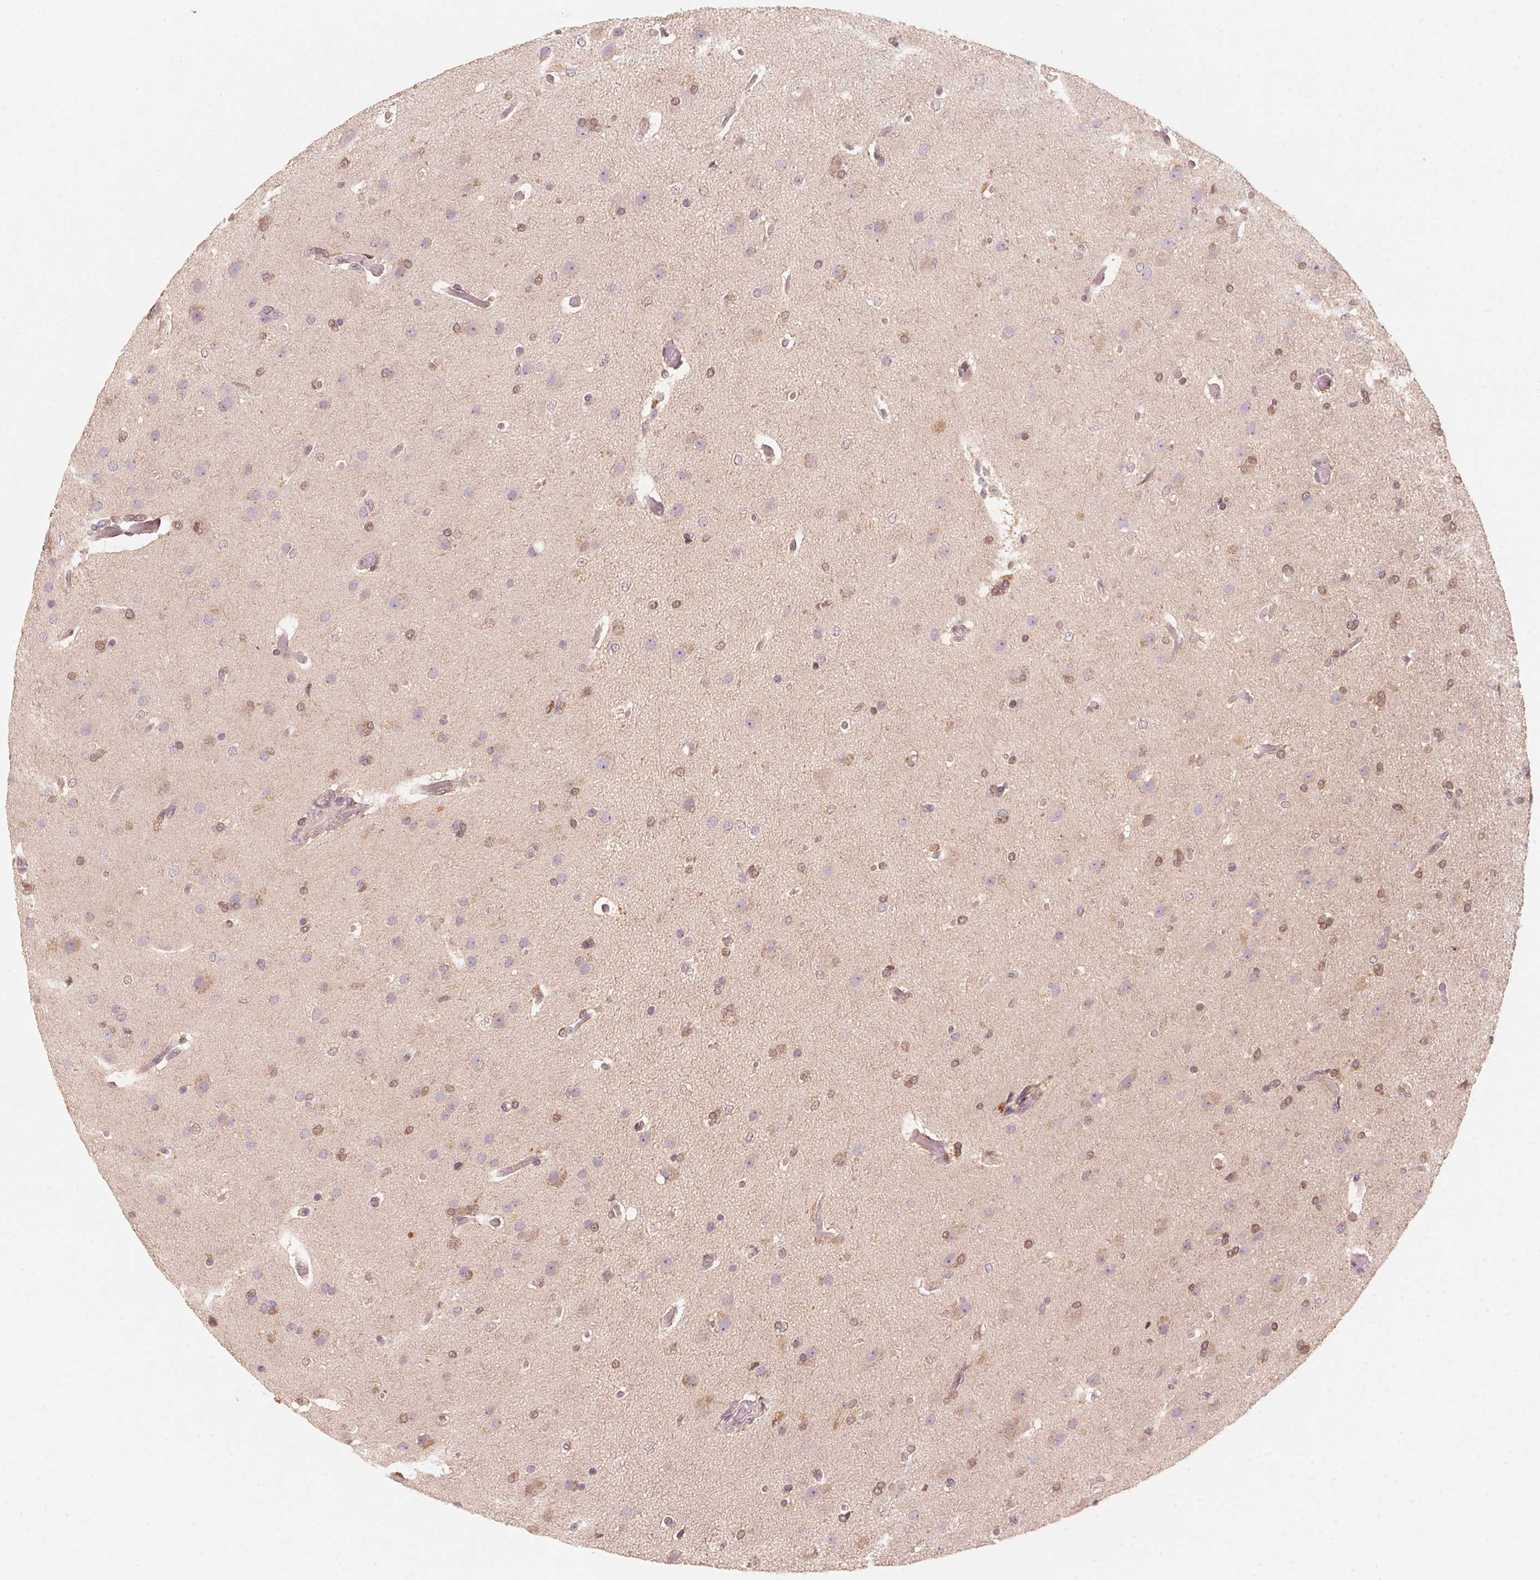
{"staining": {"intensity": "weak", "quantity": "25%-75%", "location": "cytoplasmic/membranous"}, "tissue": "glioma", "cell_type": "Tumor cells", "image_type": "cancer", "snomed": [{"axis": "morphology", "description": "Glioma, malignant, High grade"}, {"axis": "topography", "description": "Brain"}], "caption": "Malignant high-grade glioma stained with a protein marker exhibits weak staining in tumor cells.", "gene": "C2orf73", "patient": {"sex": "male", "age": 68}}